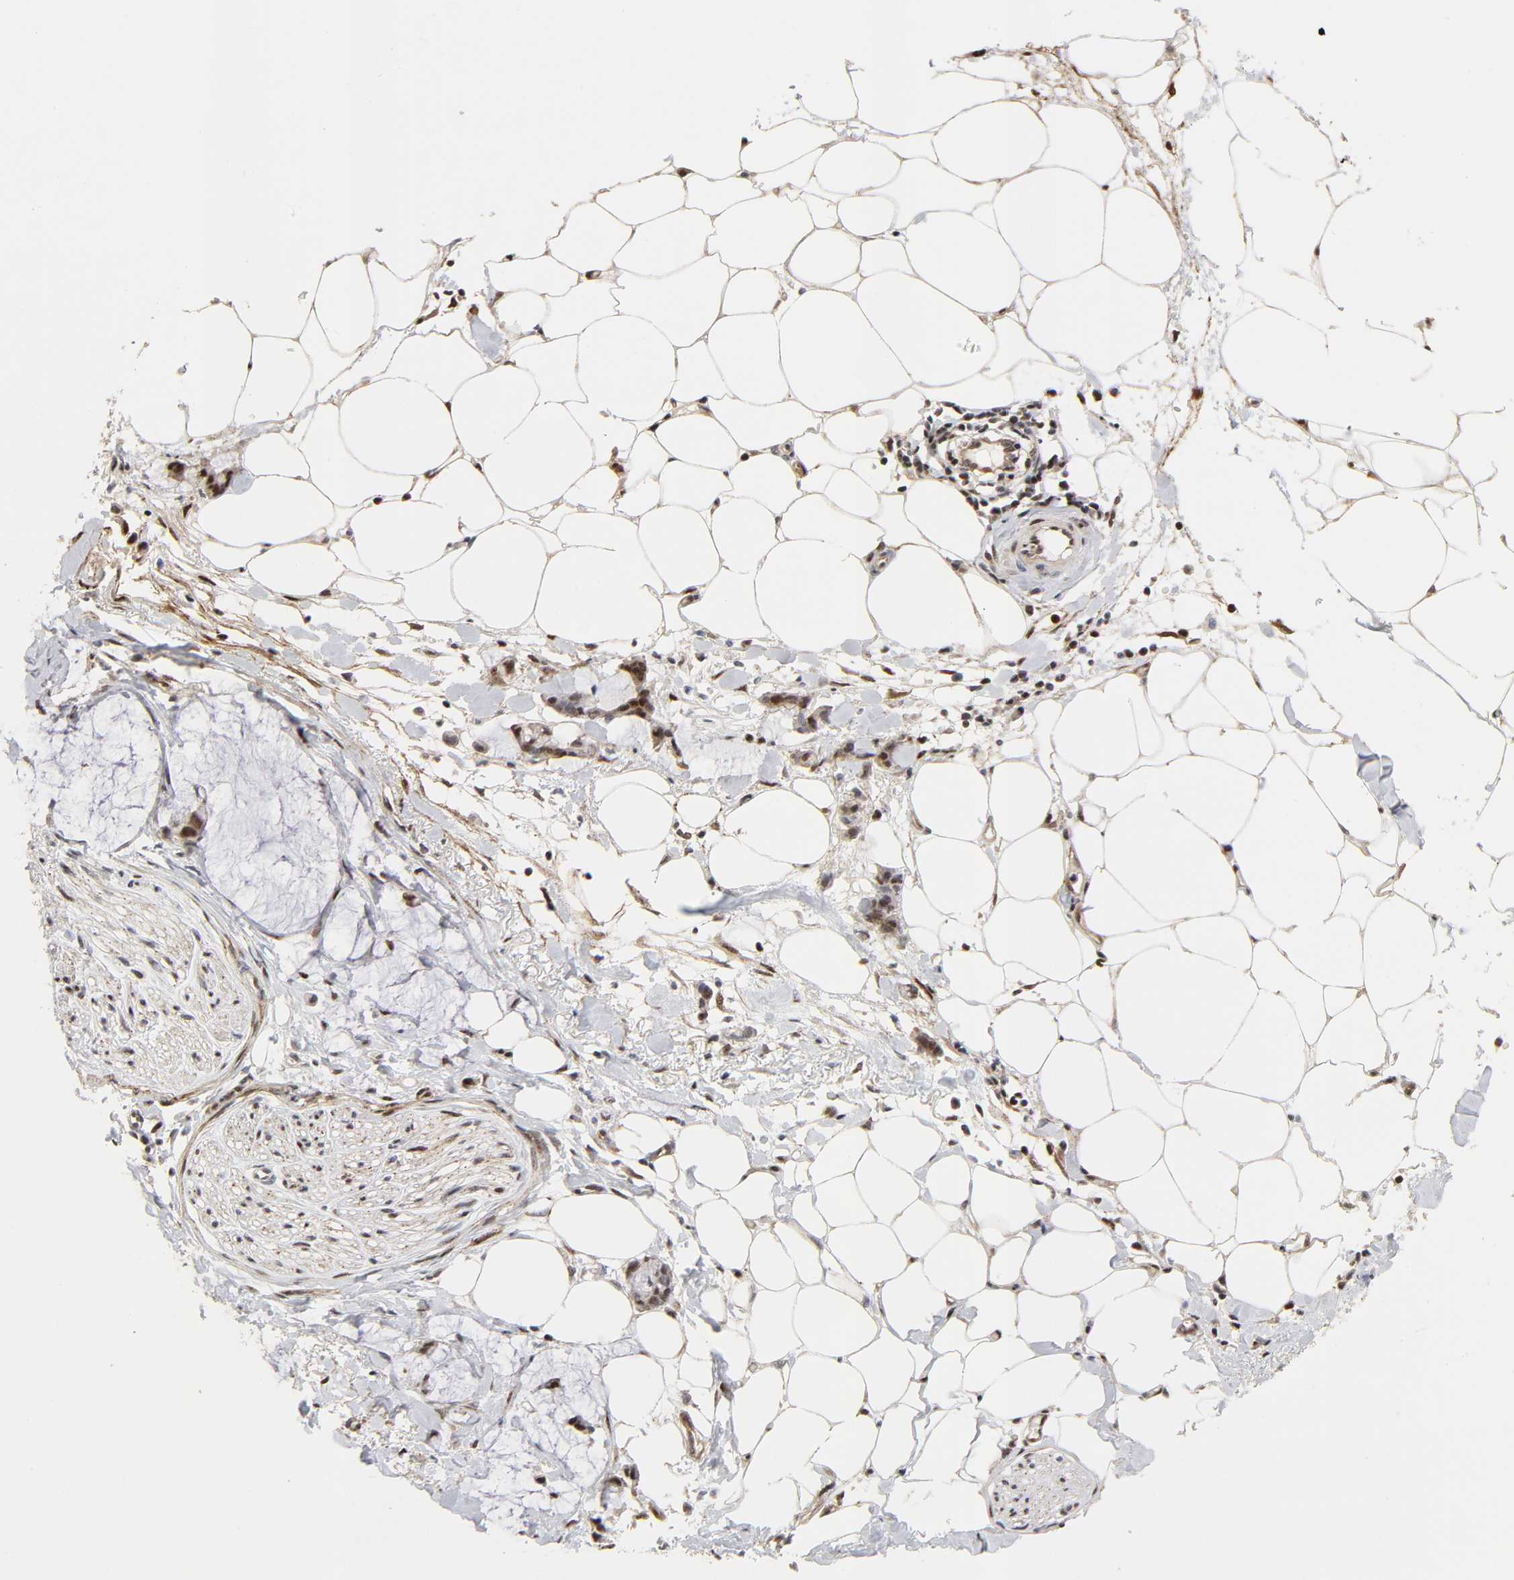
{"staining": {"intensity": "weak", "quantity": "25%-75%", "location": "cytoplasmic/membranous,nuclear"}, "tissue": "adipose tissue", "cell_type": "Adipocytes", "image_type": "normal", "snomed": [{"axis": "morphology", "description": "Normal tissue, NOS"}, {"axis": "morphology", "description": "Adenocarcinoma, NOS"}, {"axis": "topography", "description": "Colon"}, {"axis": "topography", "description": "Peripheral nerve tissue"}], "caption": "Immunohistochemical staining of benign adipose tissue demonstrates 25%-75% levels of weak cytoplasmic/membranous,nuclear protein positivity in about 25%-75% of adipocytes. The staining is performed using DAB (3,3'-diaminobenzidine) brown chromogen to label protein expression. The nuclei are counter-stained blue using hematoxylin.", "gene": "STK38", "patient": {"sex": "male", "age": 14}}